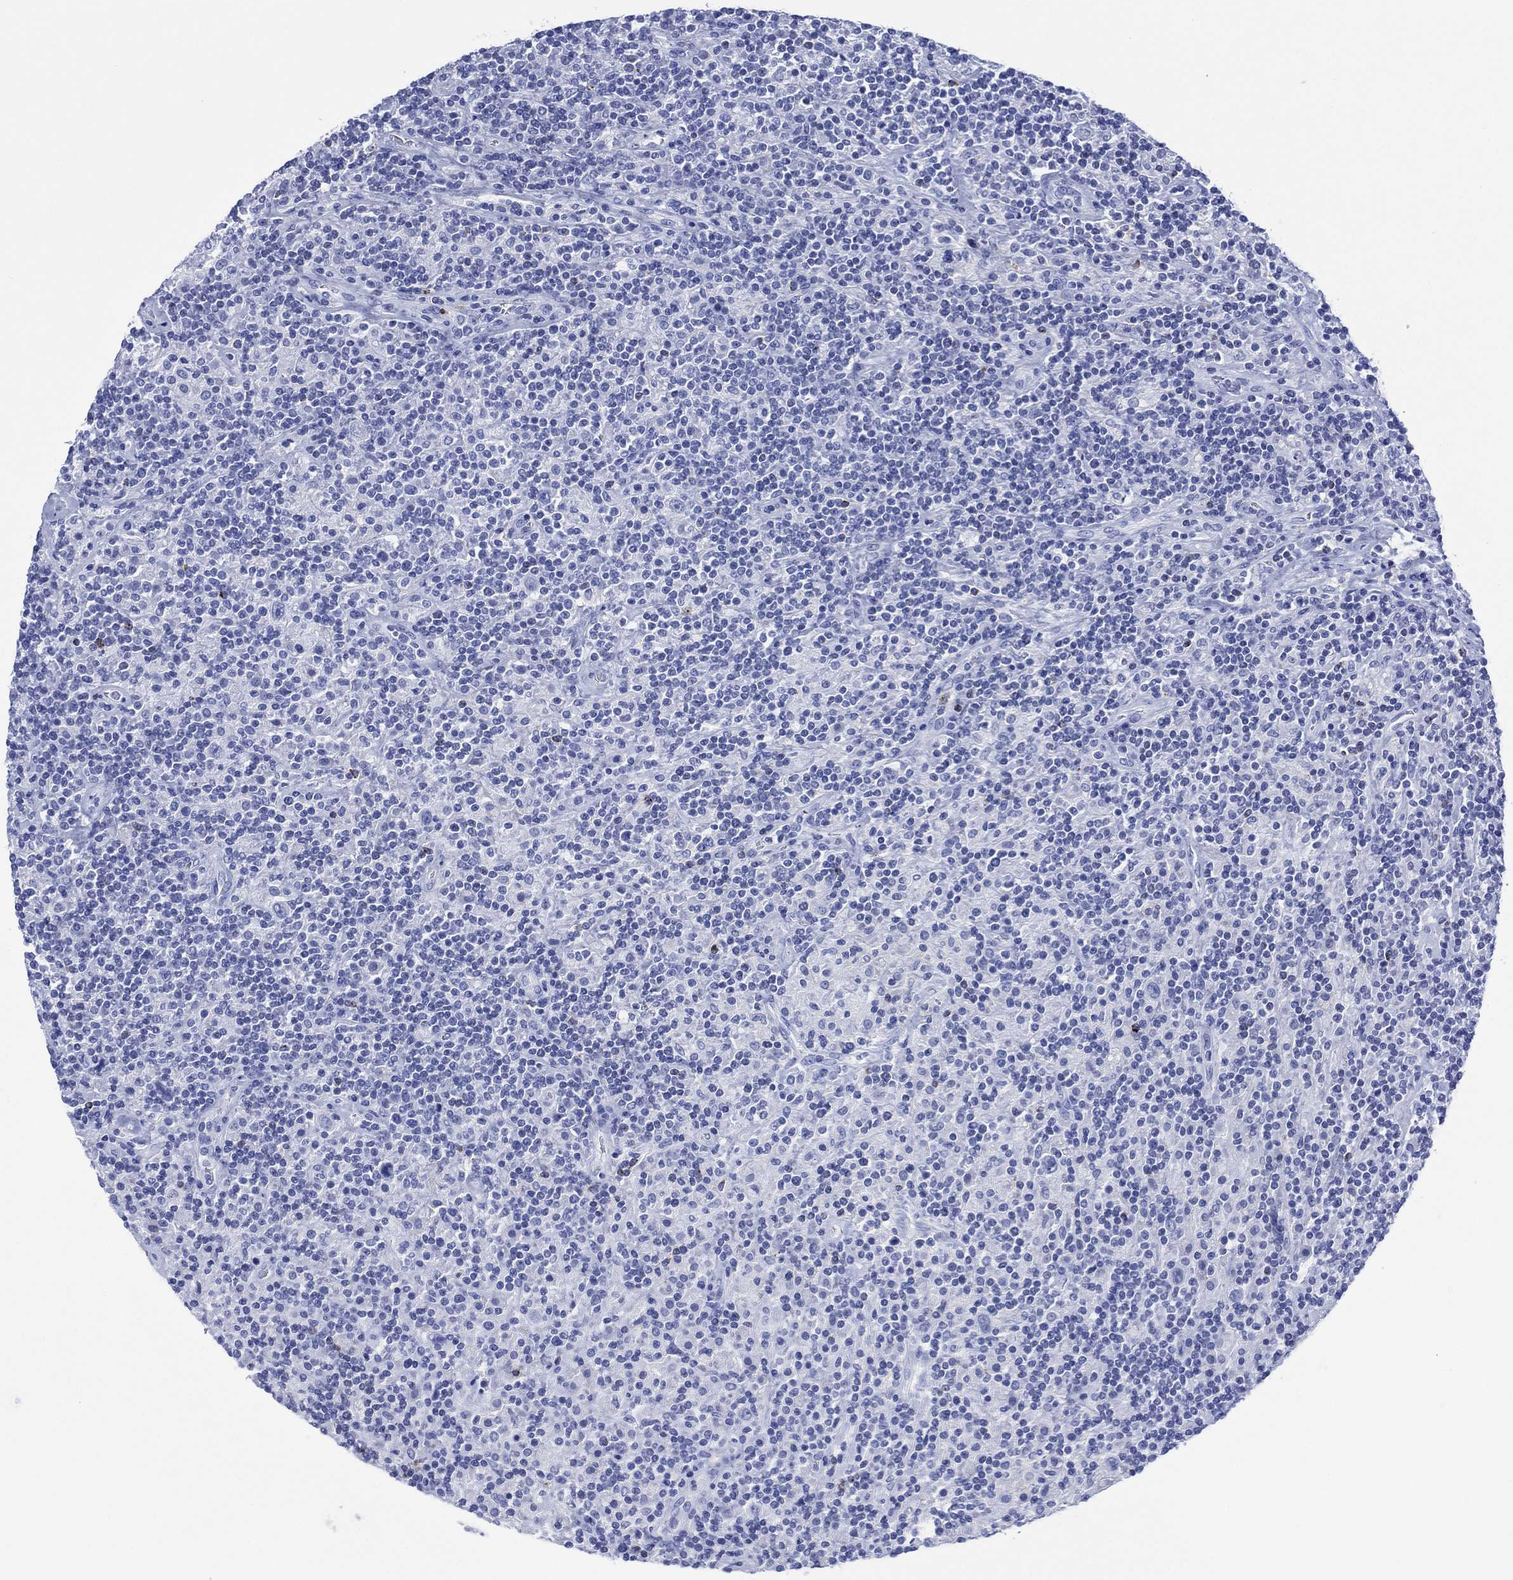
{"staining": {"intensity": "negative", "quantity": "none", "location": "none"}, "tissue": "lymphoma", "cell_type": "Tumor cells", "image_type": "cancer", "snomed": [{"axis": "morphology", "description": "Hodgkin's disease, NOS"}, {"axis": "topography", "description": "Lymph node"}], "caption": "A photomicrograph of human Hodgkin's disease is negative for staining in tumor cells.", "gene": "DPP4", "patient": {"sex": "male", "age": 70}}